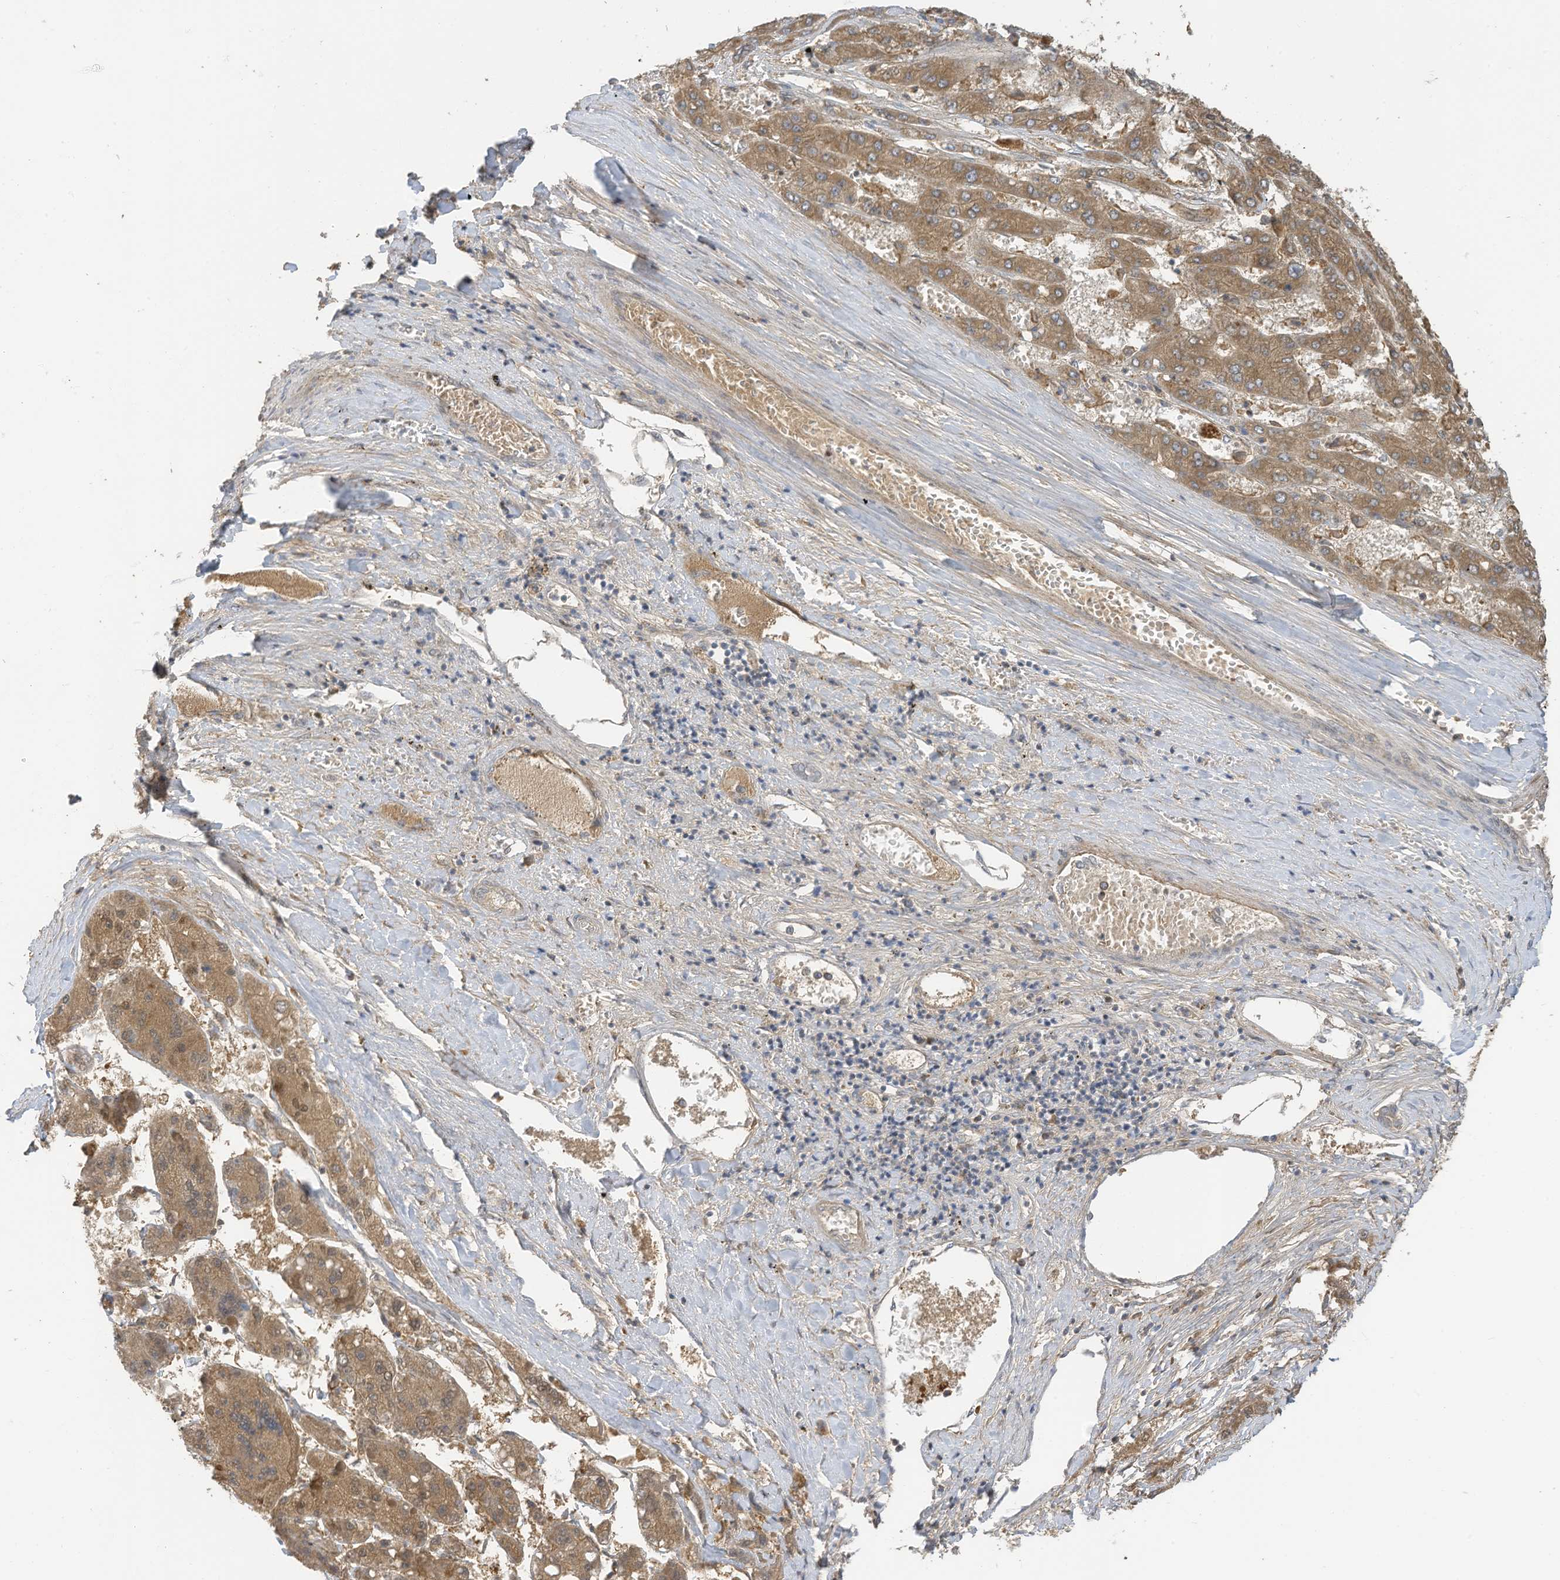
{"staining": {"intensity": "moderate", "quantity": ">75%", "location": "cytoplasmic/membranous"}, "tissue": "liver cancer", "cell_type": "Tumor cells", "image_type": "cancer", "snomed": [{"axis": "morphology", "description": "Carcinoma, Hepatocellular, NOS"}, {"axis": "topography", "description": "Liver"}], "caption": "Immunohistochemical staining of human hepatocellular carcinoma (liver) displays moderate cytoplasmic/membranous protein expression in about >75% of tumor cells.", "gene": "SLFN14", "patient": {"sex": "female", "age": 73}}